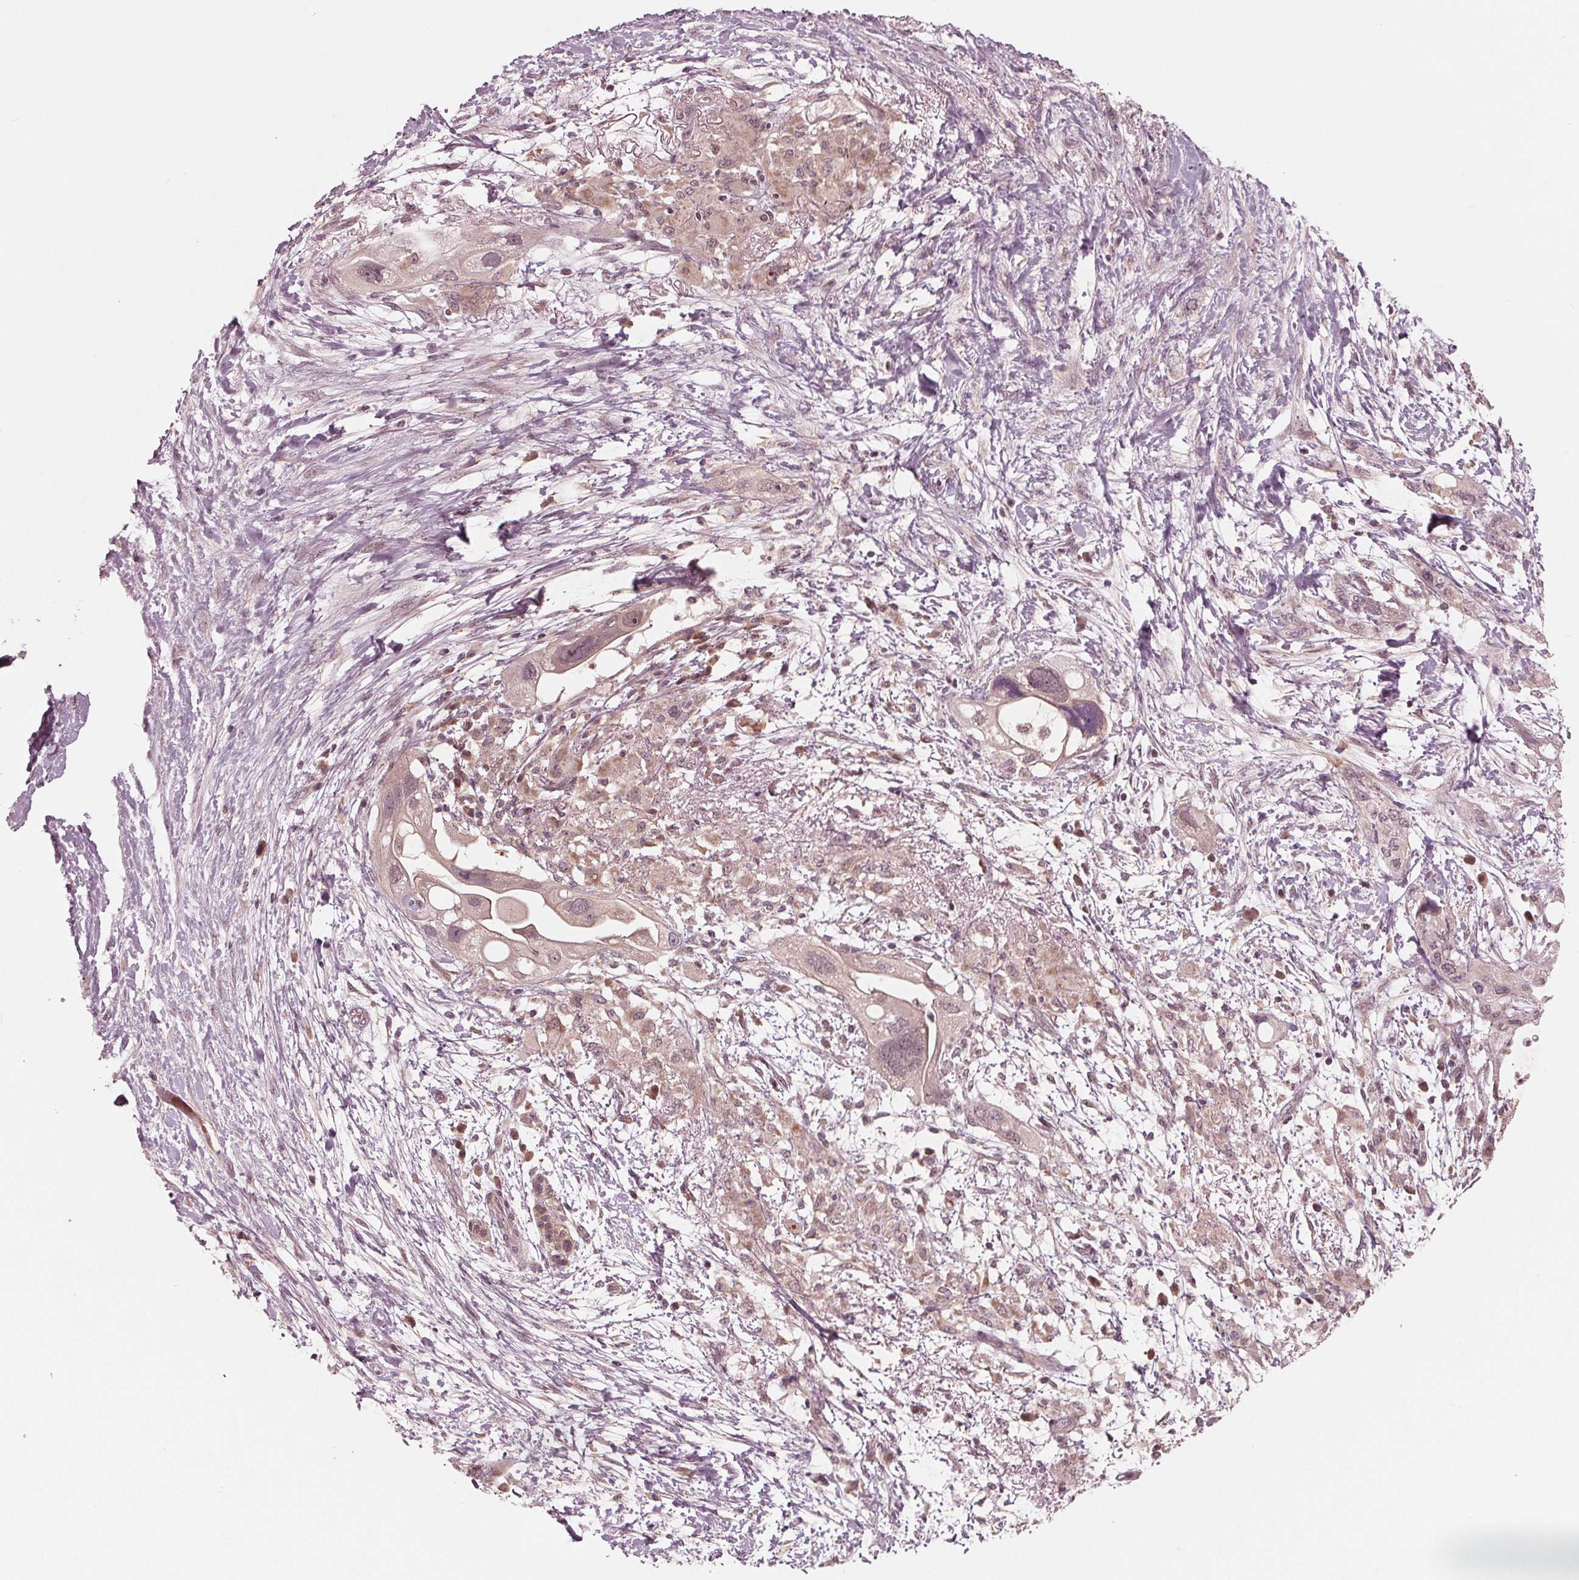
{"staining": {"intensity": "weak", "quantity": "<25%", "location": "cytoplasmic/membranous"}, "tissue": "pancreatic cancer", "cell_type": "Tumor cells", "image_type": "cancer", "snomed": [{"axis": "morphology", "description": "Adenocarcinoma, NOS"}, {"axis": "topography", "description": "Pancreas"}], "caption": "Micrograph shows no significant protein positivity in tumor cells of pancreatic adenocarcinoma.", "gene": "UBALD1", "patient": {"sex": "female", "age": 72}}